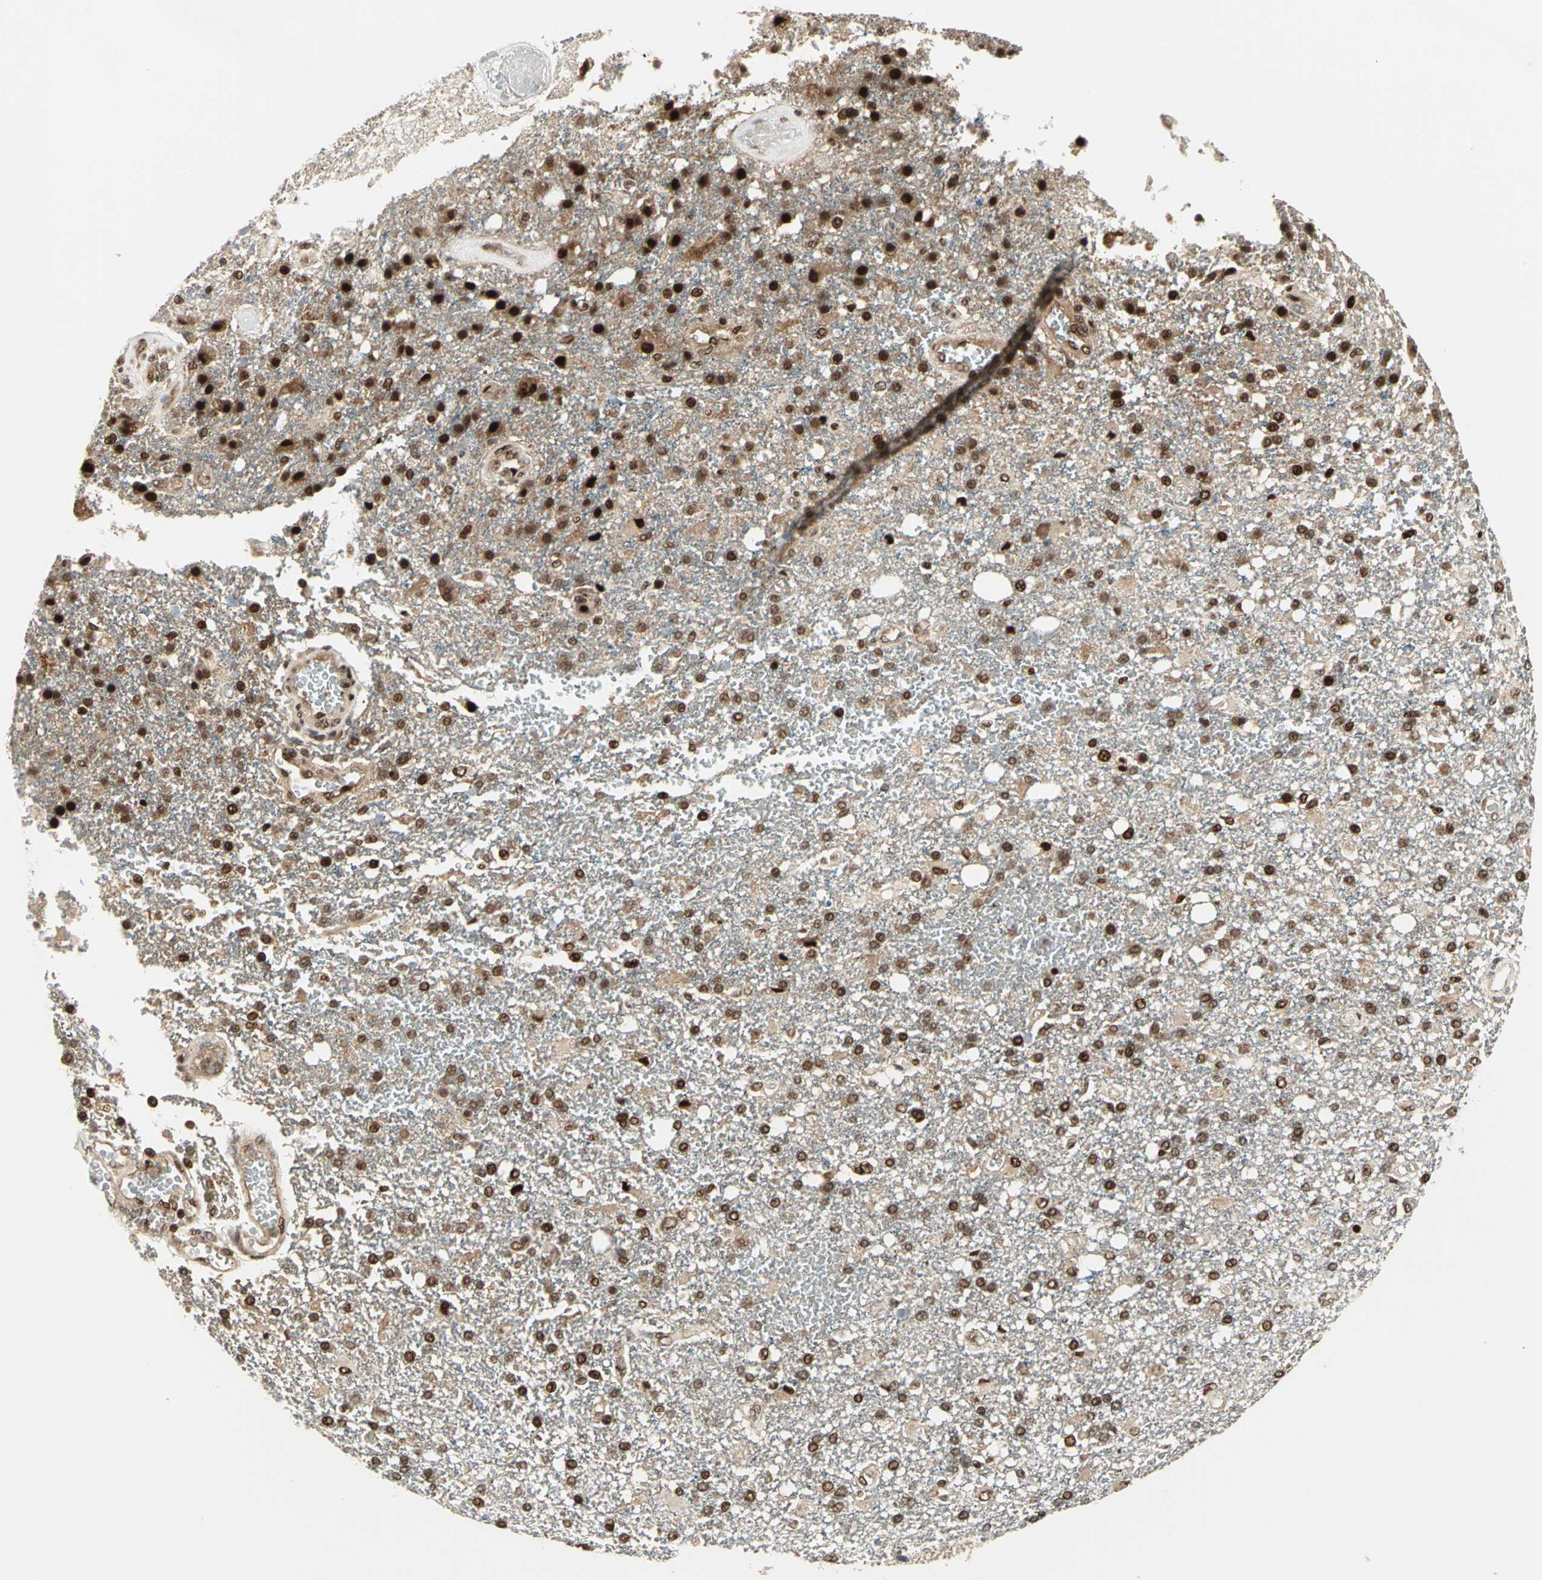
{"staining": {"intensity": "strong", "quantity": ">75%", "location": "cytoplasmic/membranous,nuclear"}, "tissue": "glioma", "cell_type": "Tumor cells", "image_type": "cancer", "snomed": [{"axis": "morphology", "description": "Glioma, malignant, High grade"}, {"axis": "topography", "description": "Cerebral cortex"}], "caption": "Immunohistochemistry (IHC) staining of malignant glioma (high-grade), which shows high levels of strong cytoplasmic/membranous and nuclear positivity in approximately >75% of tumor cells indicating strong cytoplasmic/membranous and nuclear protein positivity. The staining was performed using DAB (3,3'-diaminobenzidine) (brown) for protein detection and nuclei were counterstained in hematoxylin (blue).", "gene": "PSMC3", "patient": {"sex": "male", "age": 79}}